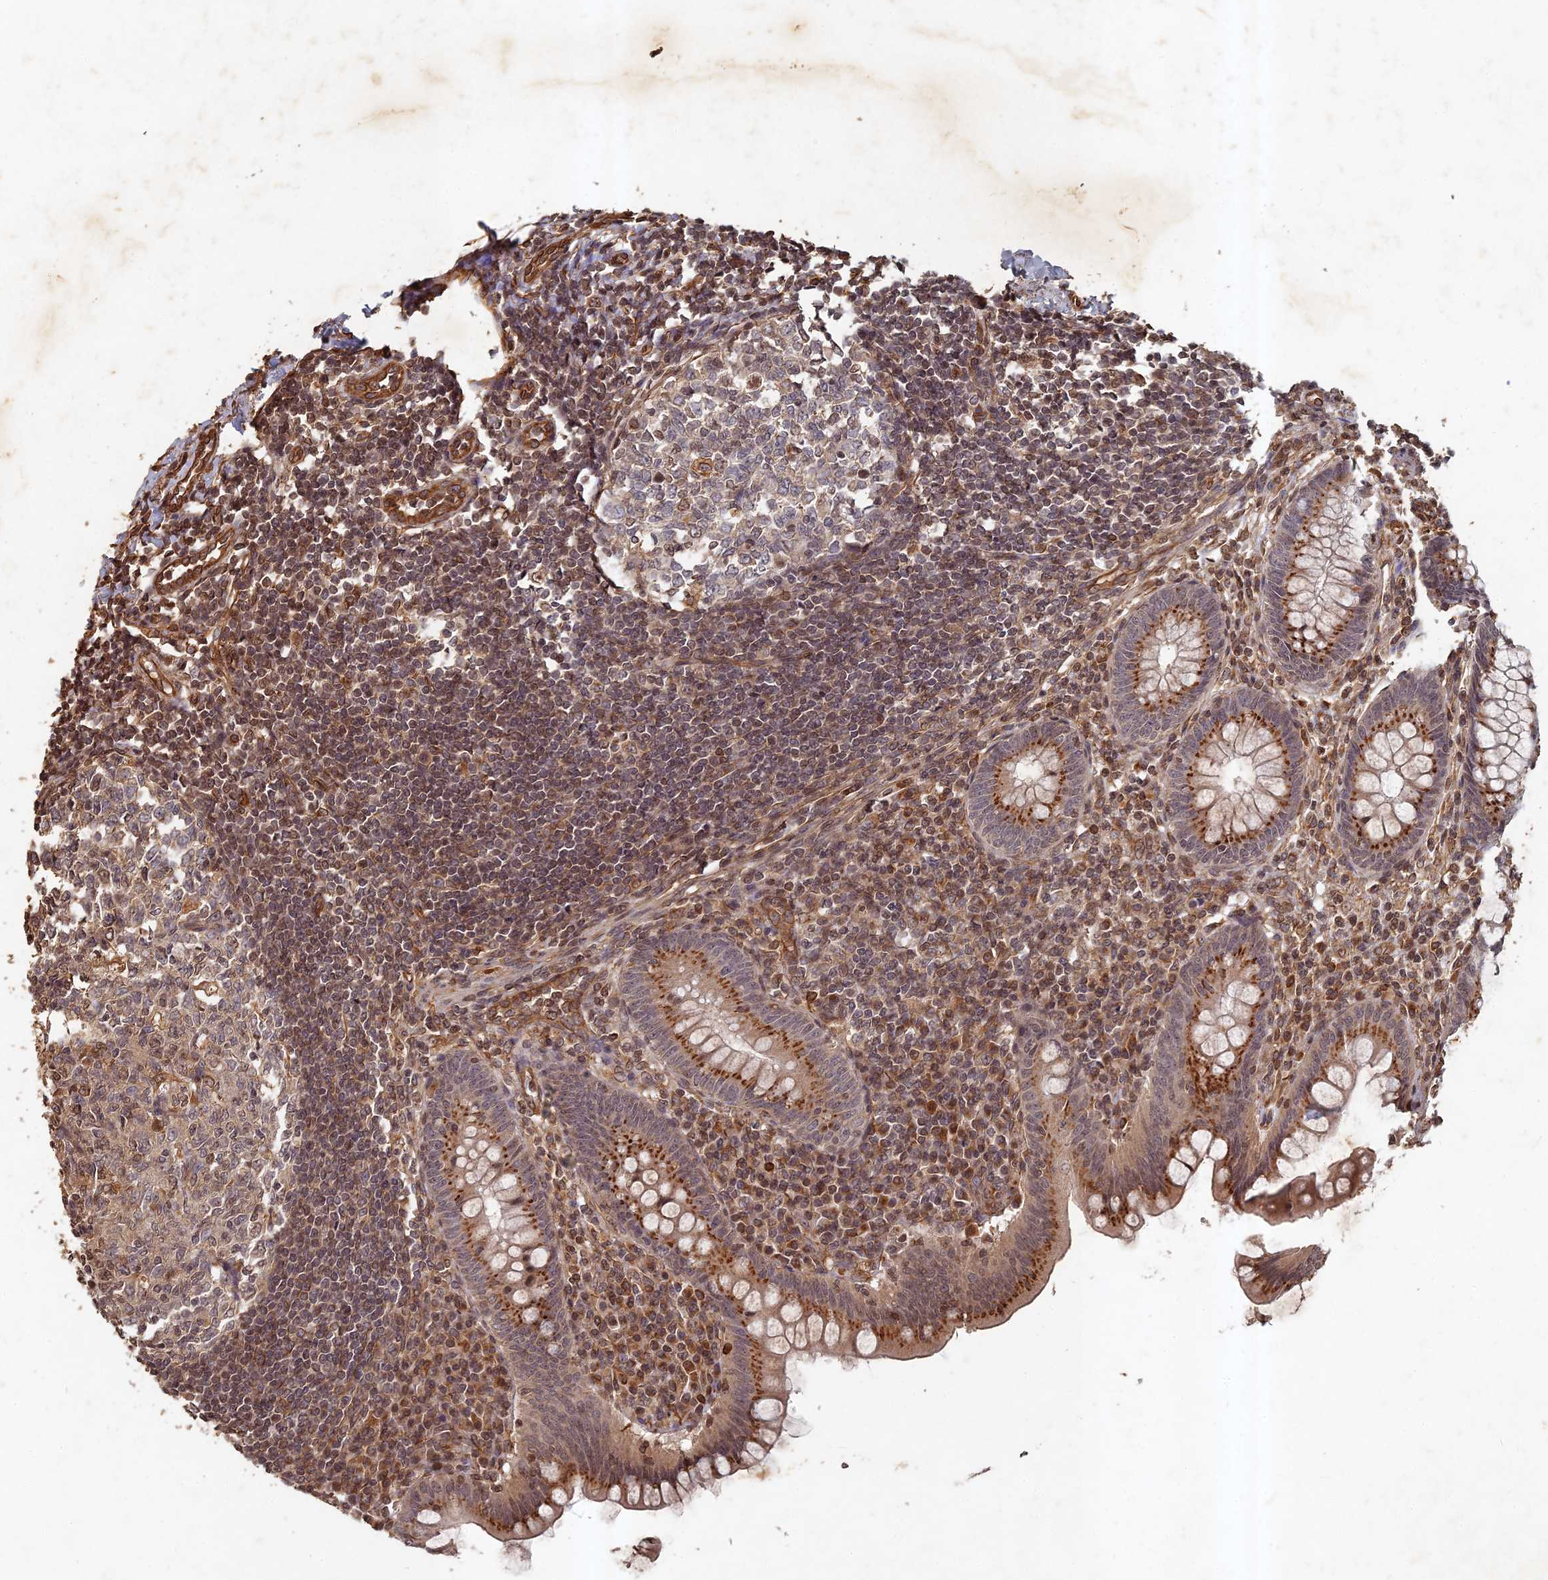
{"staining": {"intensity": "moderate", "quantity": ">75%", "location": "cytoplasmic/membranous,nuclear"}, "tissue": "appendix", "cell_type": "Glandular cells", "image_type": "normal", "snomed": [{"axis": "morphology", "description": "Normal tissue, NOS"}, {"axis": "topography", "description": "Appendix"}], "caption": "IHC micrograph of benign appendix stained for a protein (brown), which exhibits medium levels of moderate cytoplasmic/membranous,nuclear positivity in approximately >75% of glandular cells.", "gene": "ABCB10", "patient": {"sex": "female", "age": 33}}